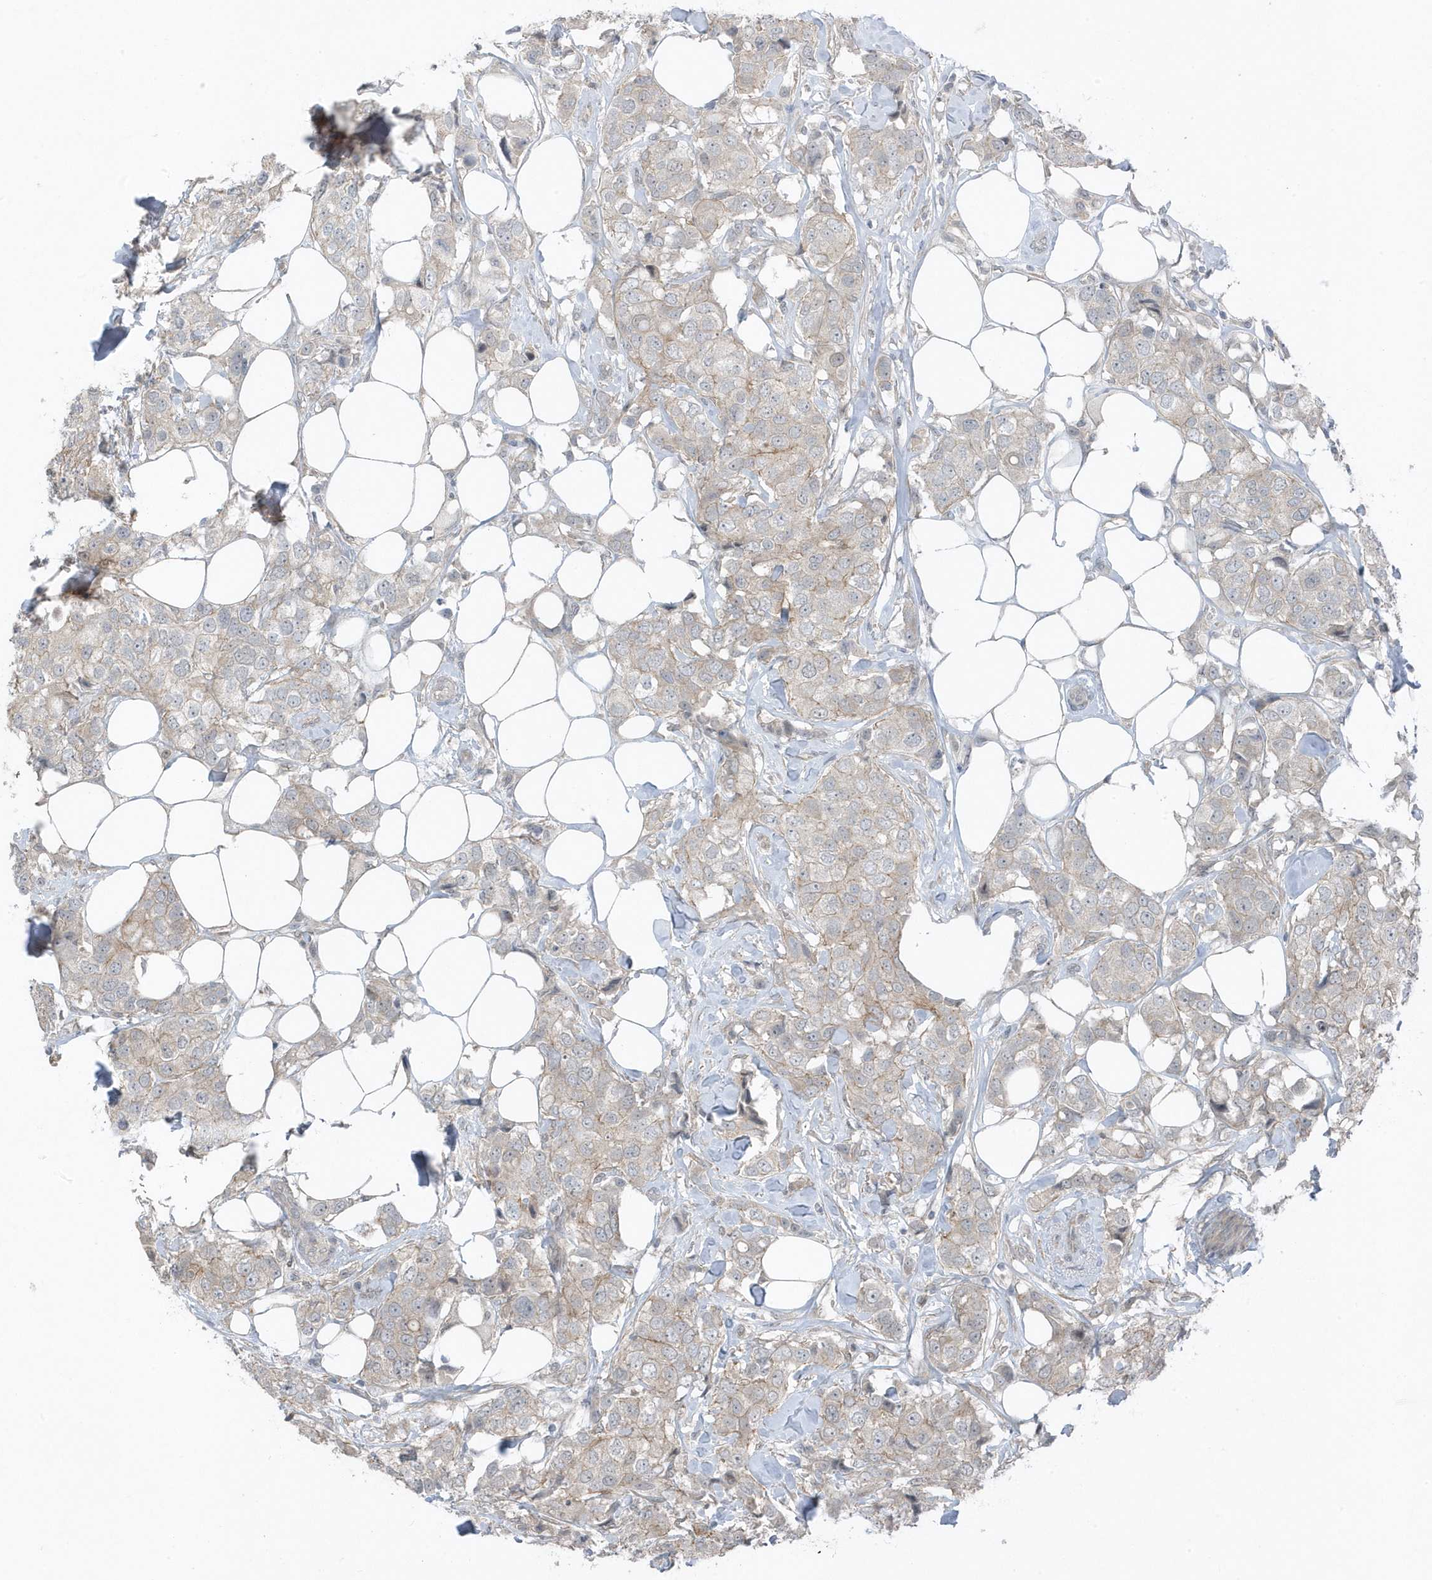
{"staining": {"intensity": "weak", "quantity": "25%-75%", "location": "cytoplasmic/membranous"}, "tissue": "breast cancer", "cell_type": "Tumor cells", "image_type": "cancer", "snomed": [{"axis": "morphology", "description": "Duct carcinoma"}, {"axis": "topography", "description": "Breast"}], "caption": "Weak cytoplasmic/membranous staining for a protein is appreciated in approximately 25%-75% of tumor cells of invasive ductal carcinoma (breast) using immunohistochemistry (IHC).", "gene": "PARD3B", "patient": {"sex": "female", "age": 80}}